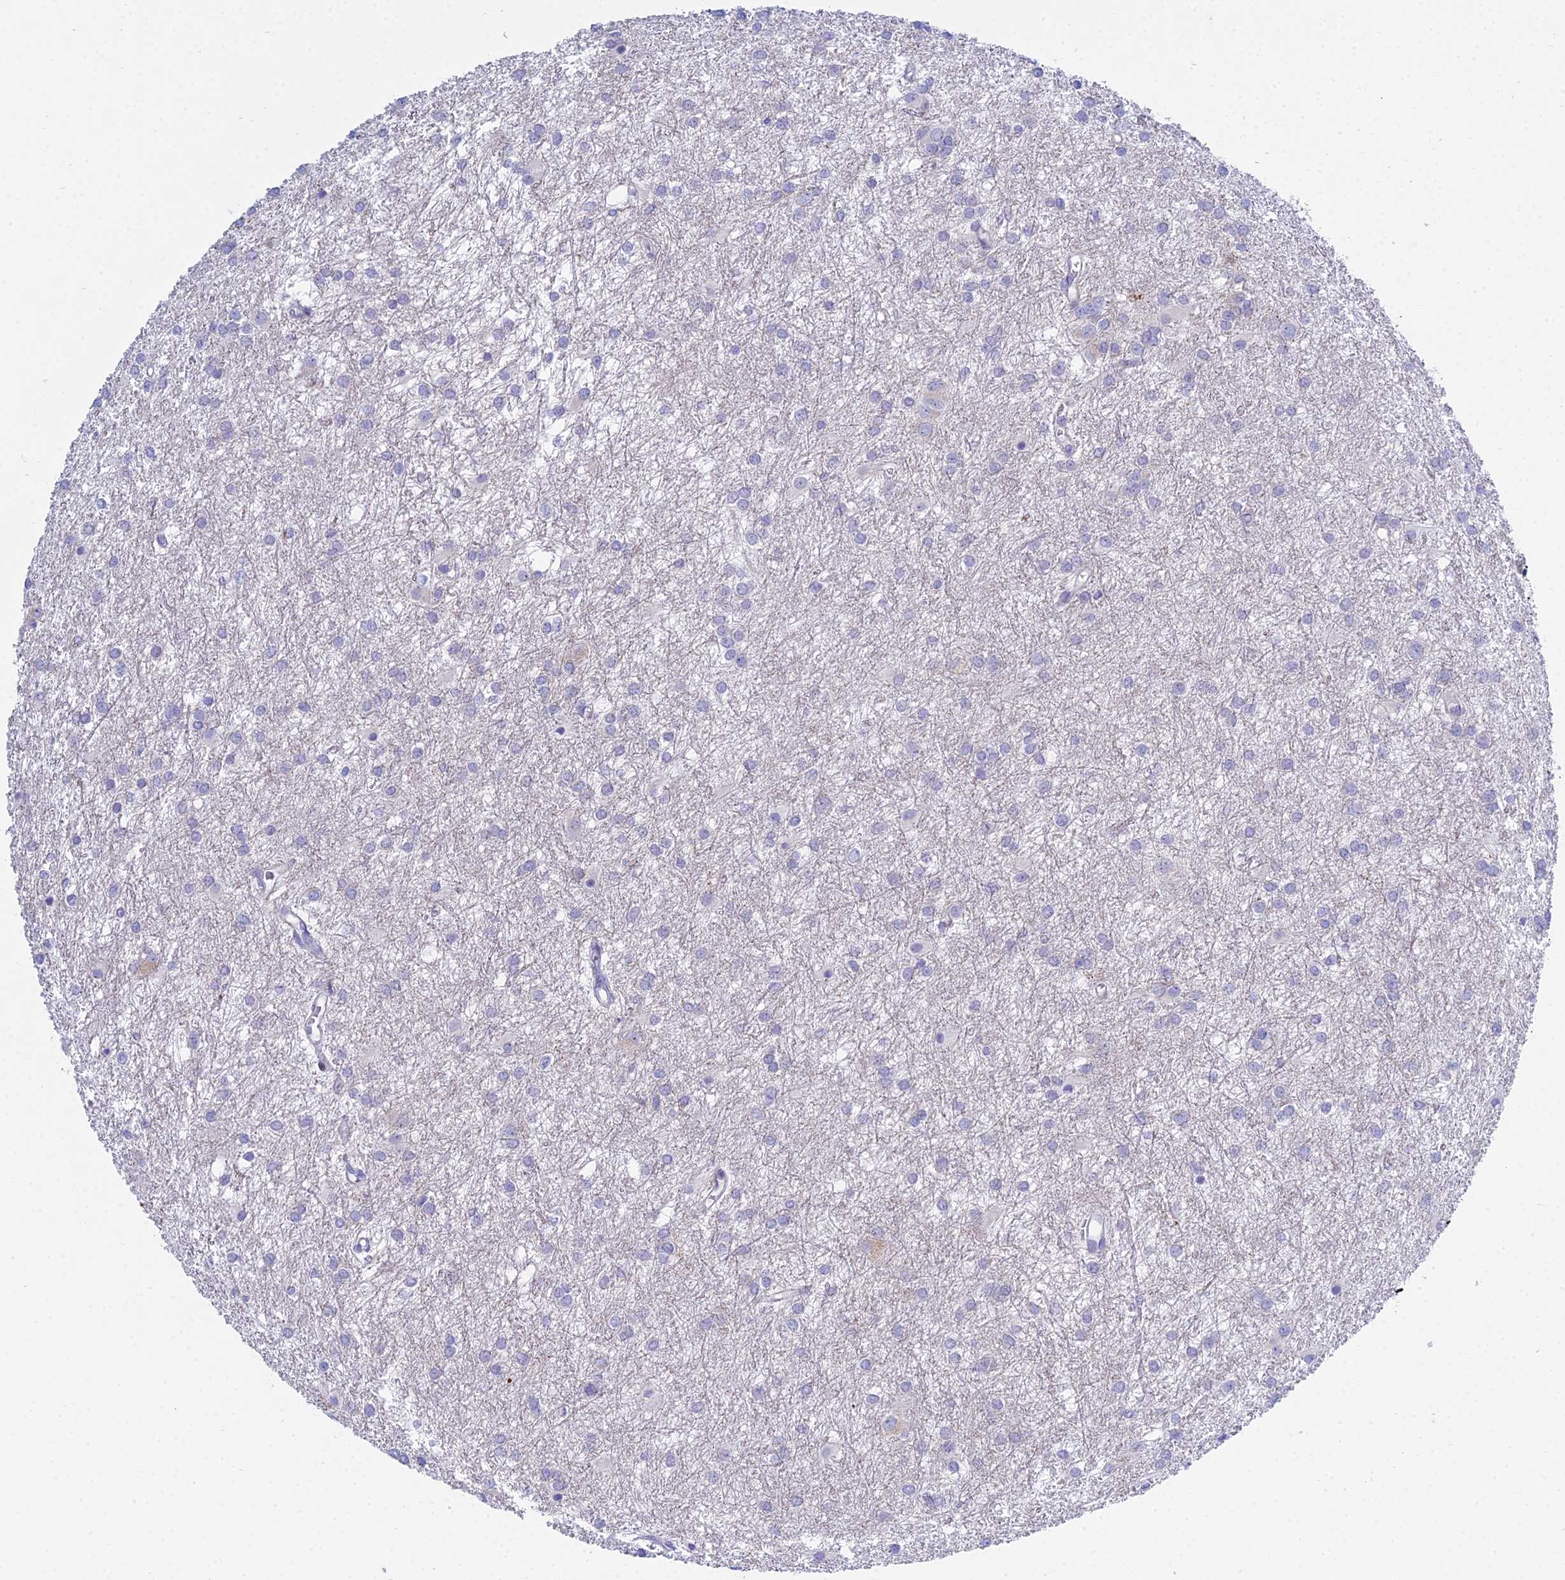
{"staining": {"intensity": "negative", "quantity": "none", "location": "none"}, "tissue": "glioma", "cell_type": "Tumor cells", "image_type": "cancer", "snomed": [{"axis": "morphology", "description": "Glioma, malignant, High grade"}, {"axis": "topography", "description": "Brain"}], "caption": "Tumor cells are negative for protein expression in human glioma. (DAB immunohistochemistry (IHC) visualized using brightfield microscopy, high magnification).", "gene": "PRR13", "patient": {"sex": "female", "age": 50}}